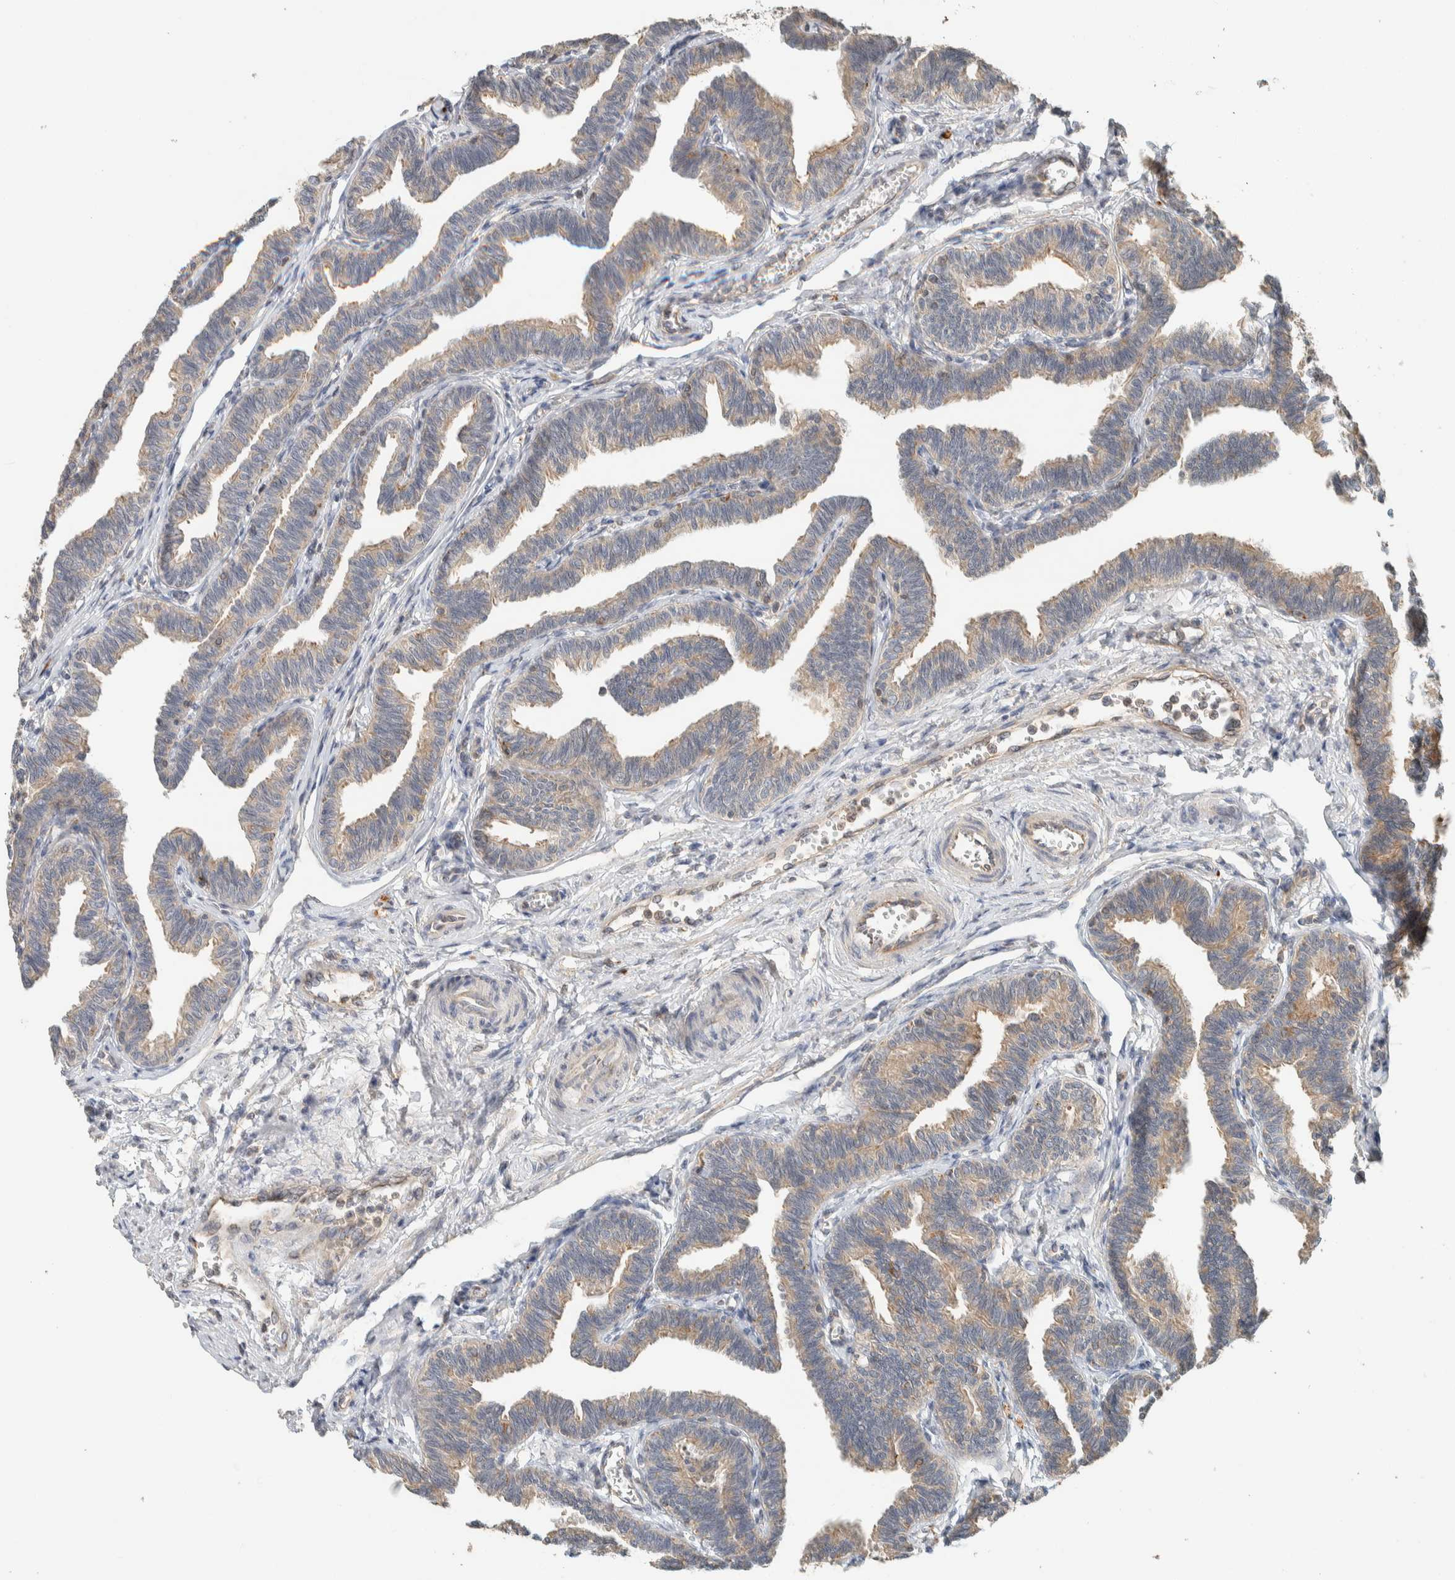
{"staining": {"intensity": "weak", "quantity": ">75%", "location": "cytoplasmic/membranous"}, "tissue": "fallopian tube", "cell_type": "Glandular cells", "image_type": "normal", "snomed": [{"axis": "morphology", "description": "Normal tissue, NOS"}, {"axis": "topography", "description": "Fallopian tube"}, {"axis": "topography", "description": "Ovary"}], "caption": "Immunohistochemistry (IHC) of benign human fallopian tube displays low levels of weak cytoplasmic/membranous staining in approximately >75% of glandular cells.", "gene": "PDE7B", "patient": {"sex": "female", "age": 23}}